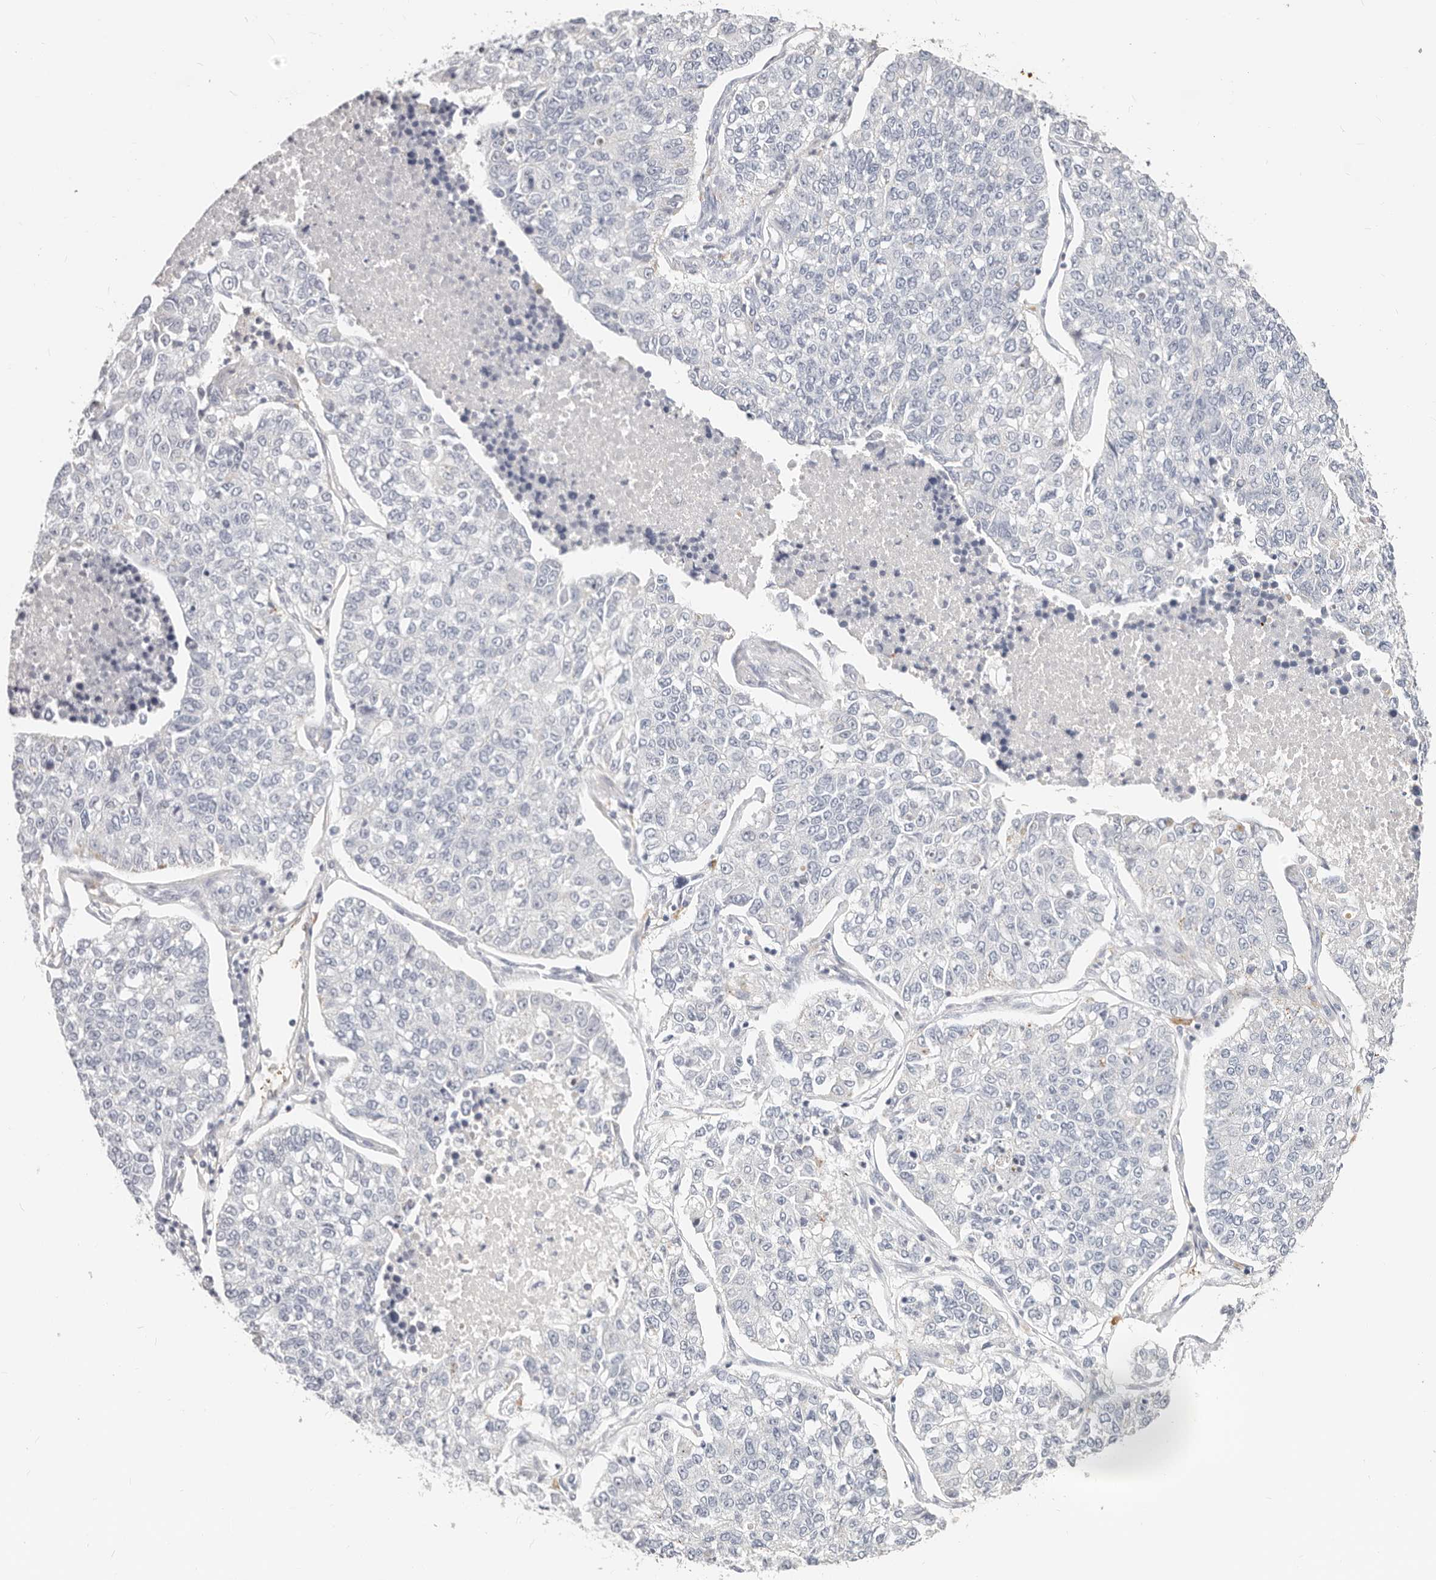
{"staining": {"intensity": "negative", "quantity": "none", "location": "none"}, "tissue": "lung cancer", "cell_type": "Tumor cells", "image_type": "cancer", "snomed": [{"axis": "morphology", "description": "Adenocarcinoma, NOS"}, {"axis": "topography", "description": "Lung"}], "caption": "Adenocarcinoma (lung) was stained to show a protein in brown. There is no significant staining in tumor cells. (Immunohistochemistry, brightfield microscopy, high magnification).", "gene": "ZRANB1", "patient": {"sex": "male", "age": 49}}